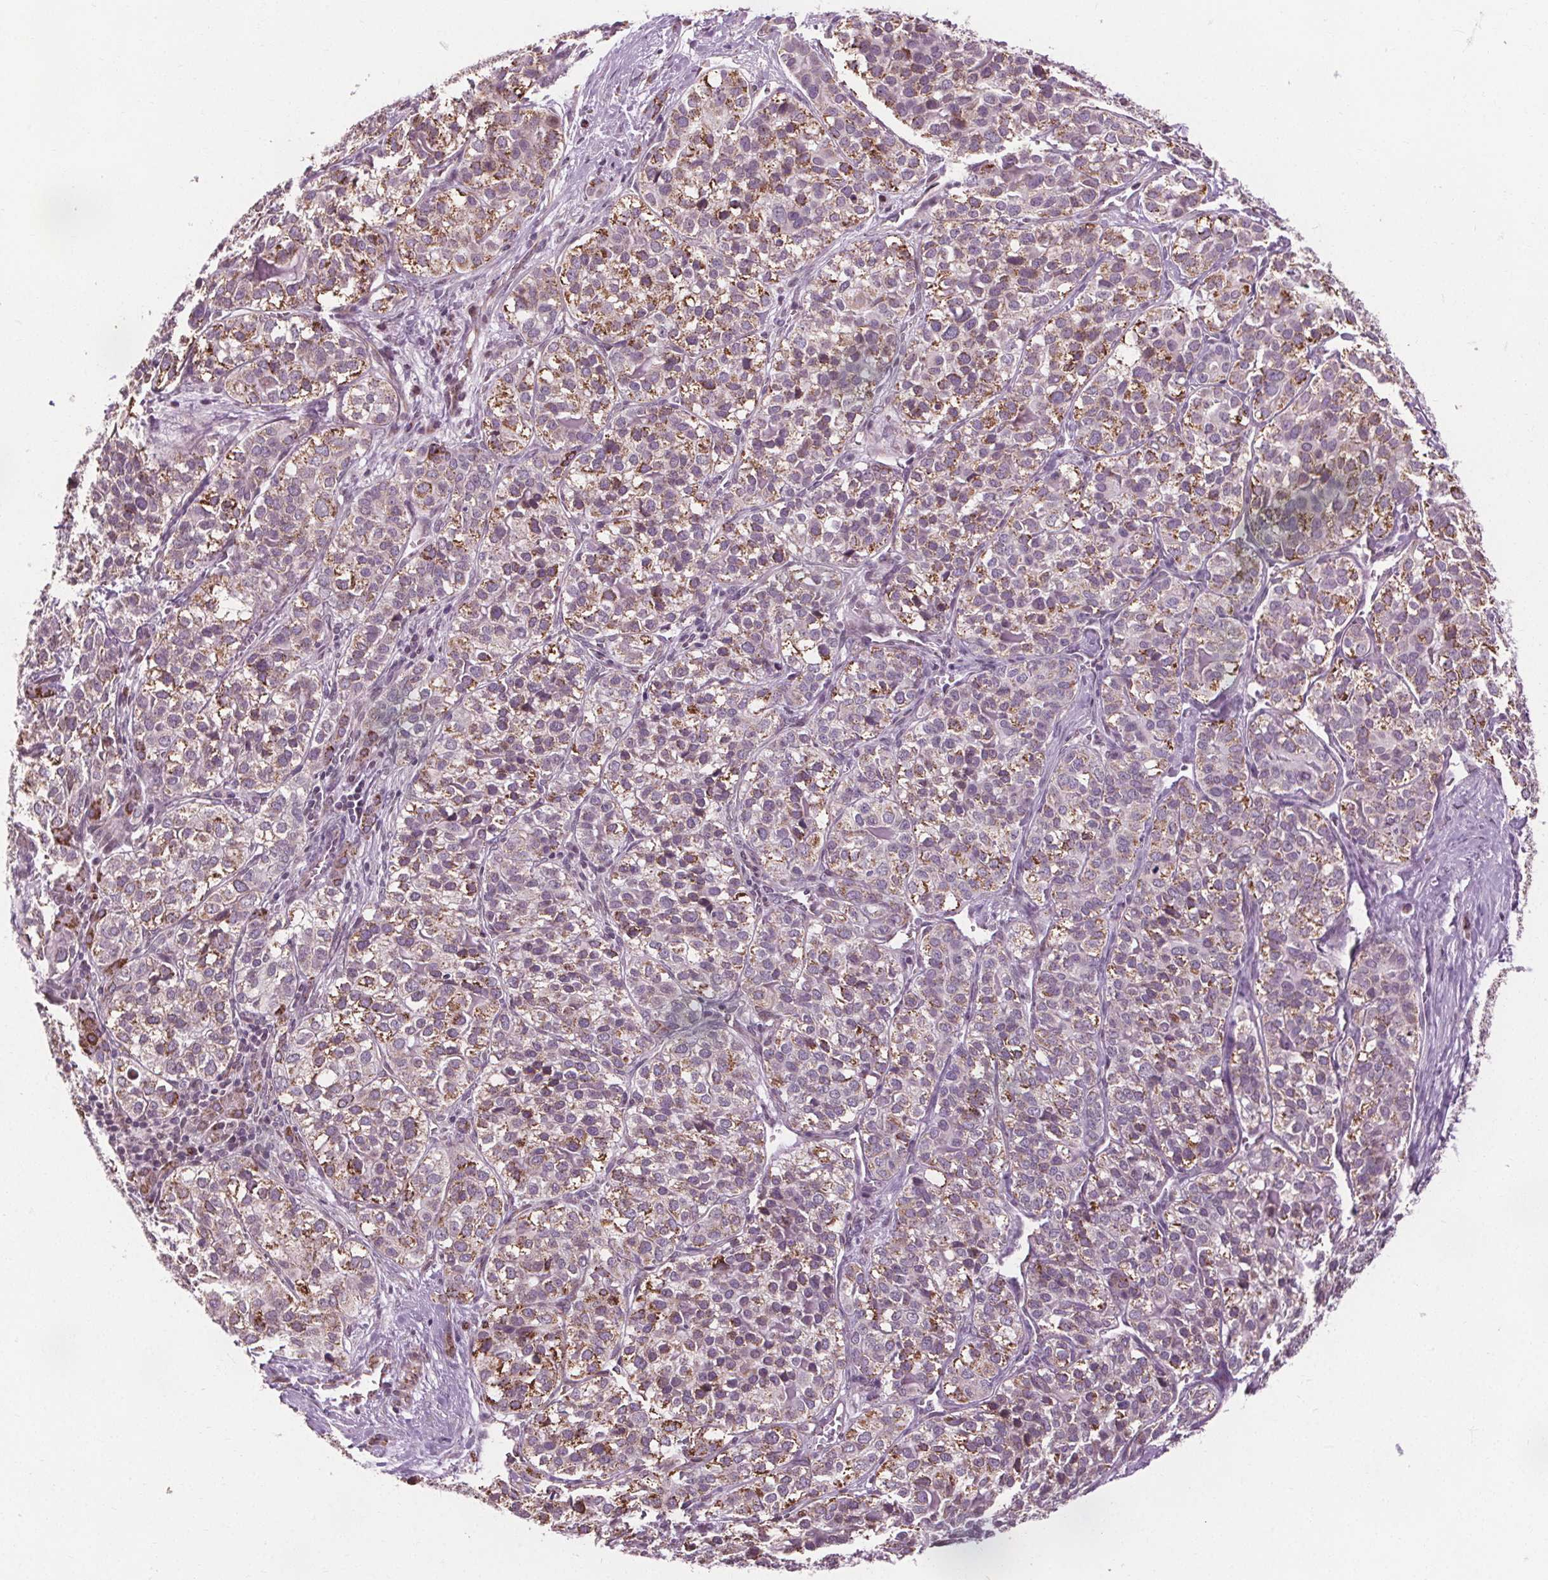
{"staining": {"intensity": "moderate", "quantity": "25%-75%", "location": "cytoplasmic/membranous"}, "tissue": "liver cancer", "cell_type": "Tumor cells", "image_type": "cancer", "snomed": [{"axis": "morphology", "description": "Cholangiocarcinoma"}, {"axis": "topography", "description": "Liver"}], "caption": "Moderate cytoplasmic/membranous protein expression is present in approximately 25%-75% of tumor cells in liver cancer.", "gene": "LFNG", "patient": {"sex": "male", "age": 56}}